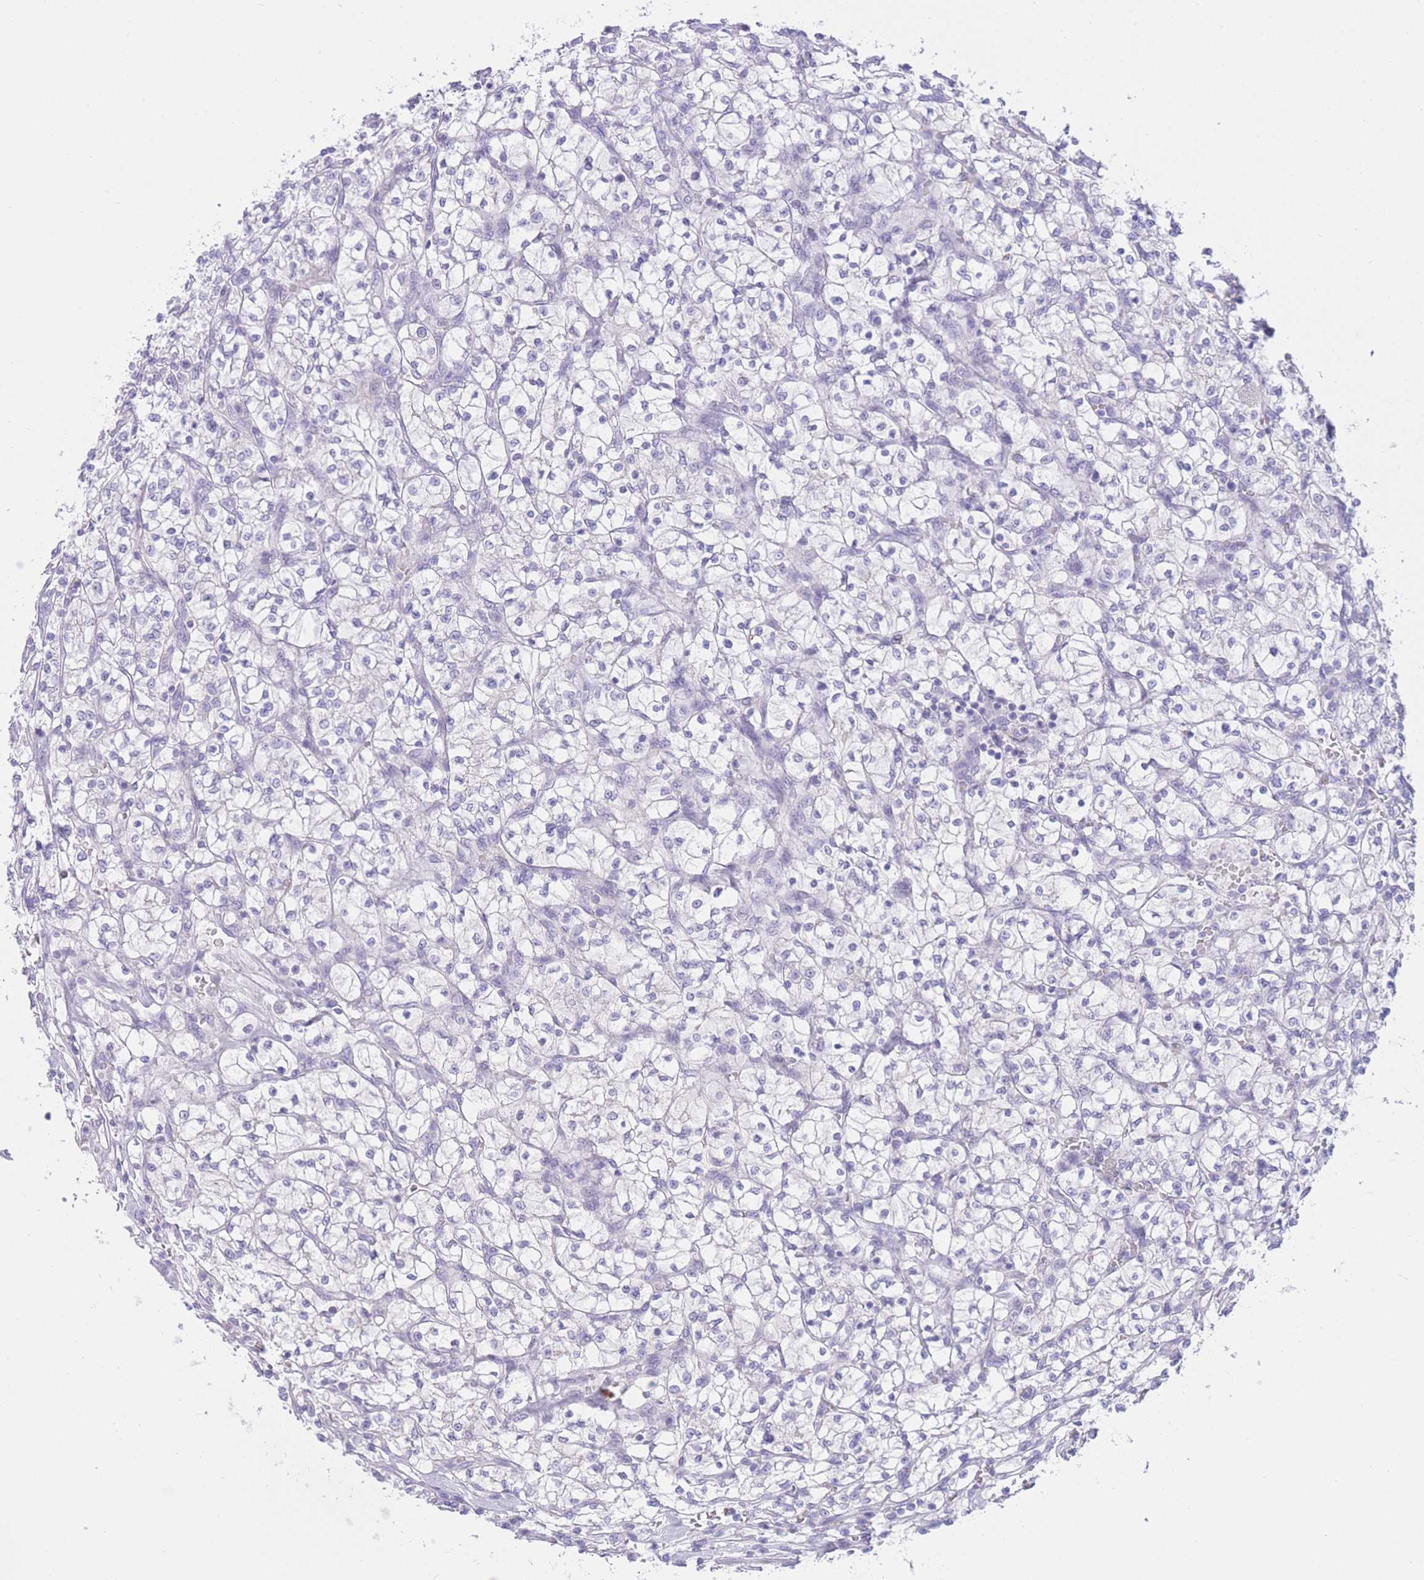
{"staining": {"intensity": "negative", "quantity": "none", "location": "none"}, "tissue": "renal cancer", "cell_type": "Tumor cells", "image_type": "cancer", "snomed": [{"axis": "morphology", "description": "Adenocarcinoma, NOS"}, {"axis": "topography", "description": "Kidney"}], "caption": "A high-resolution histopathology image shows IHC staining of renal cancer, which shows no significant staining in tumor cells. (DAB immunohistochemistry (IHC), high magnification).", "gene": "ZNF212", "patient": {"sex": "female", "age": 64}}